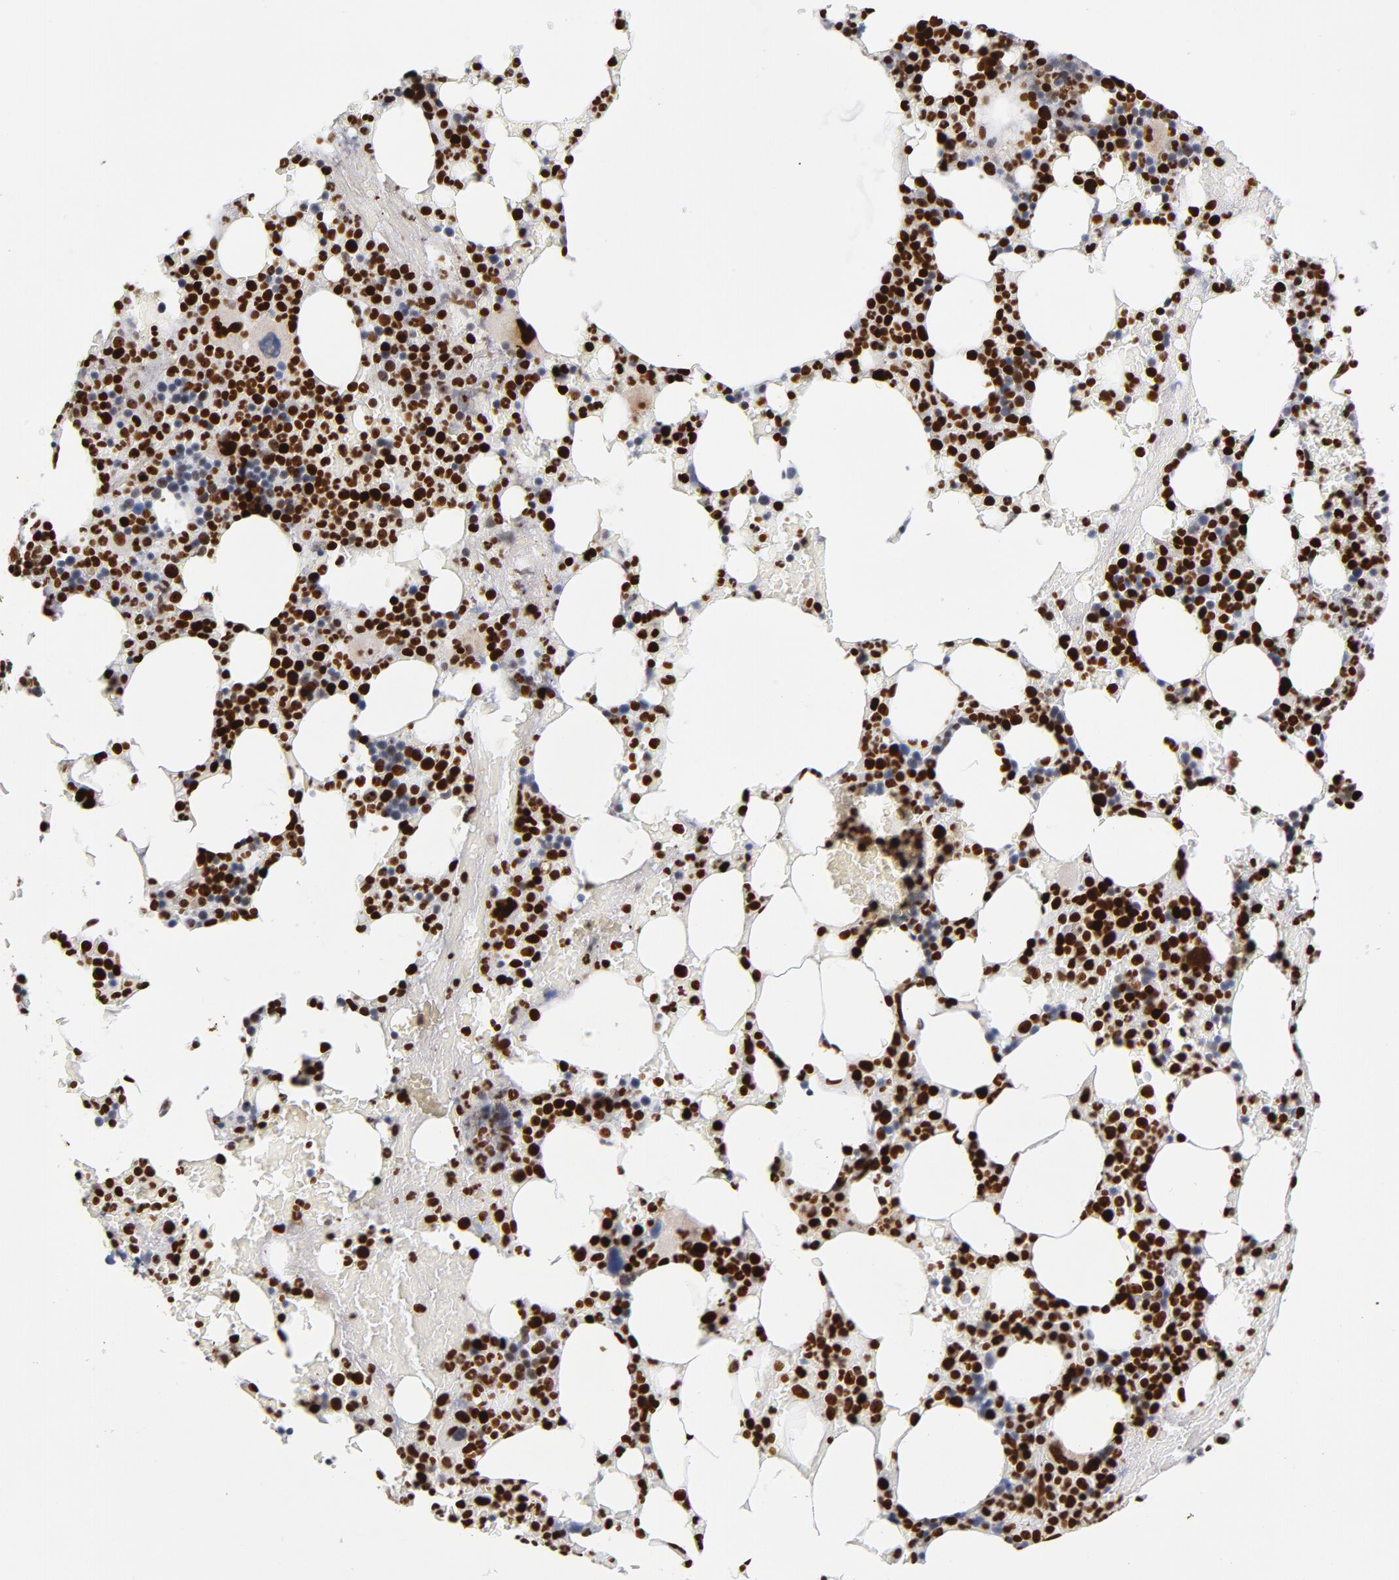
{"staining": {"intensity": "strong", "quantity": ">75%", "location": "nuclear"}, "tissue": "bone marrow", "cell_type": "Hematopoietic cells", "image_type": "normal", "snomed": [{"axis": "morphology", "description": "Normal tissue, NOS"}, {"axis": "topography", "description": "Bone marrow"}], "caption": "Bone marrow stained with a brown dye shows strong nuclear positive staining in about >75% of hematopoietic cells.", "gene": "TOP2B", "patient": {"sex": "female", "age": 66}}